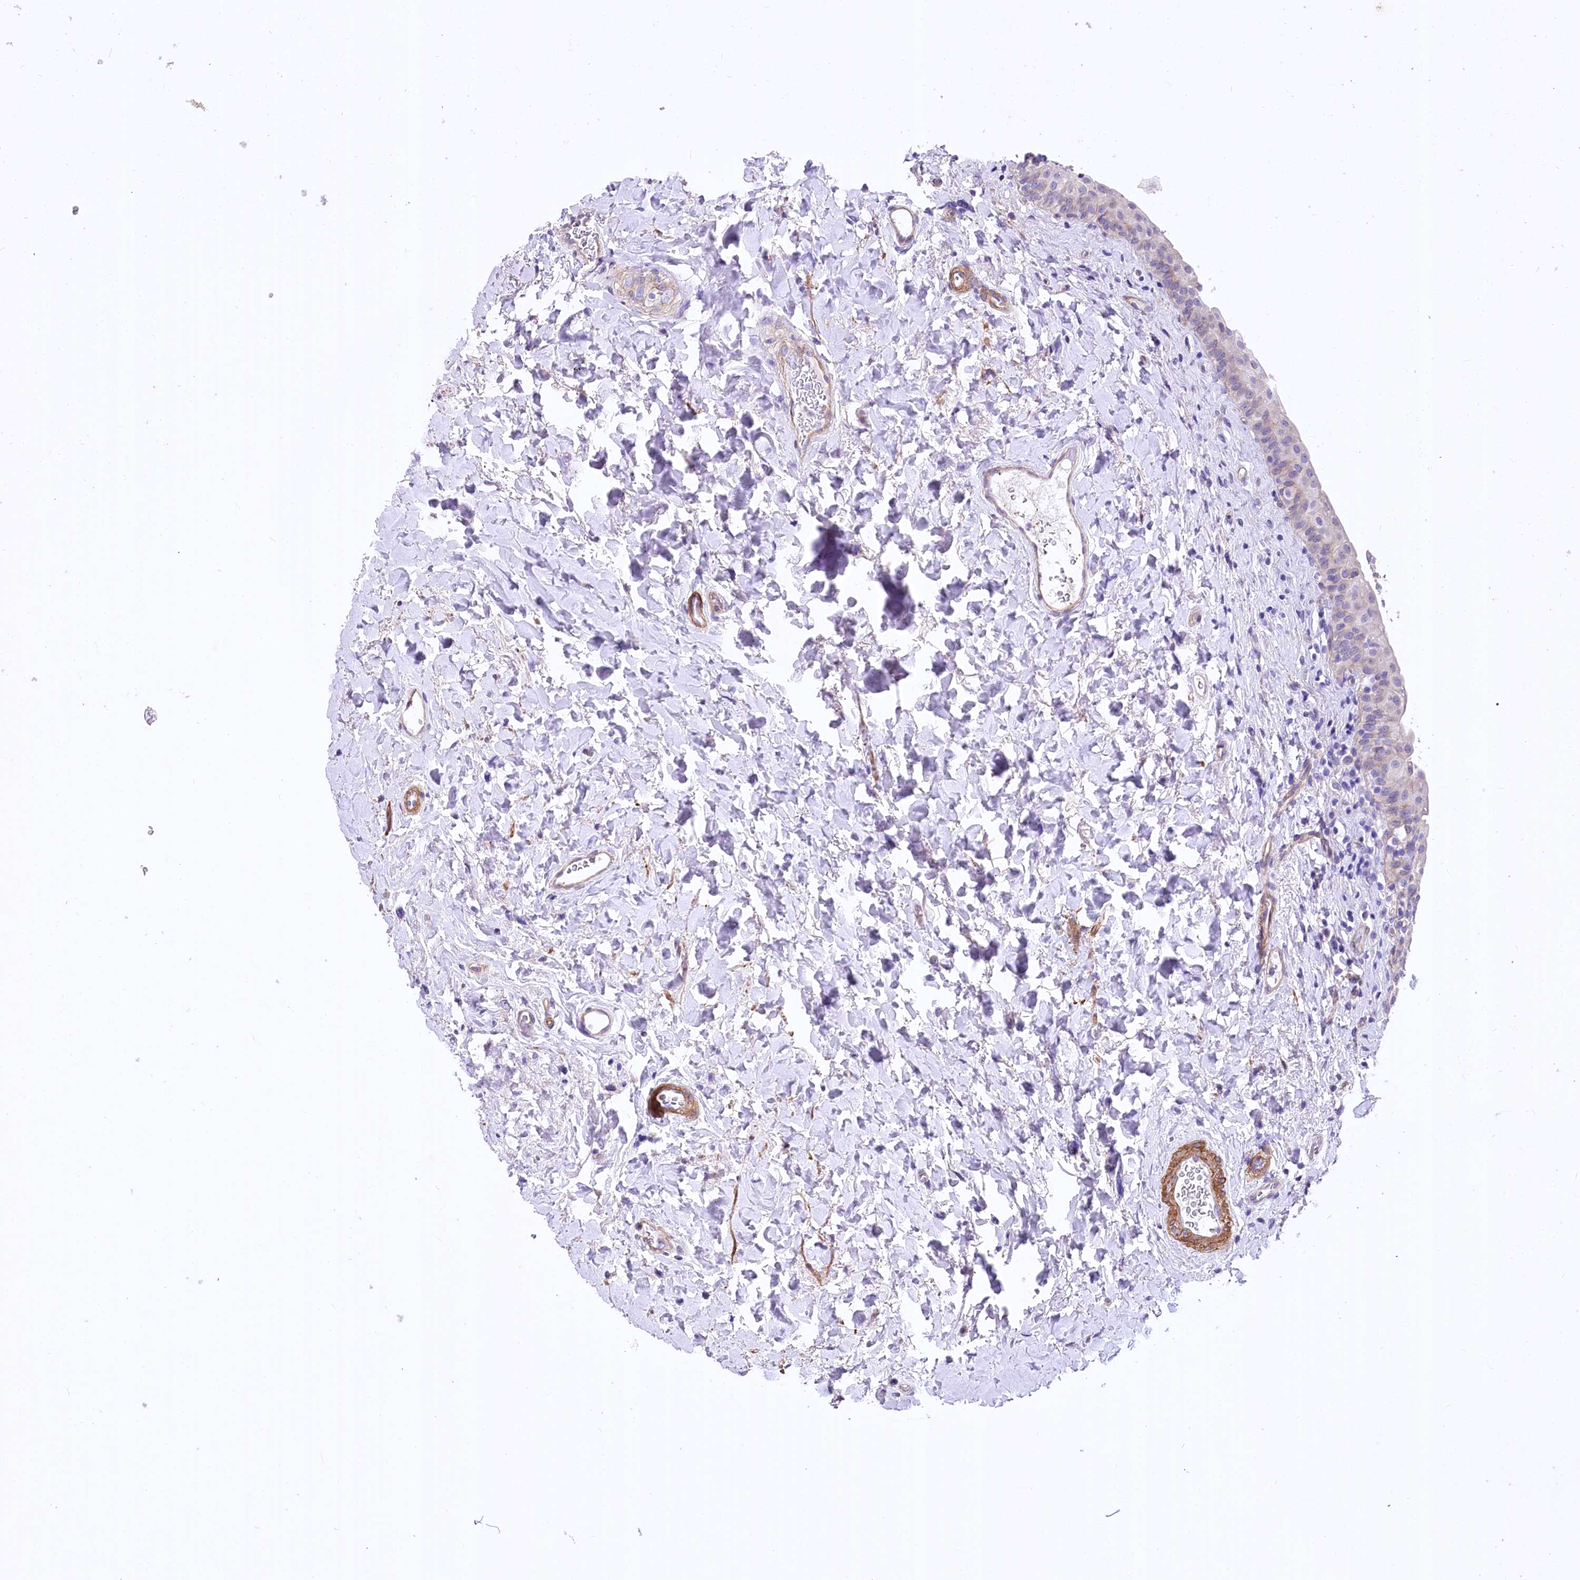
{"staining": {"intensity": "negative", "quantity": "none", "location": "none"}, "tissue": "urinary bladder", "cell_type": "Urothelial cells", "image_type": "normal", "snomed": [{"axis": "morphology", "description": "Normal tissue, NOS"}, {"axis": "topography", "description": "Urinary bladder"}], "caption": "IHC of benign human urinary bladder shows no positivity in urothelial cells.", "gene": "RDH16", "patient": {"sex": "male", "age": 83}}